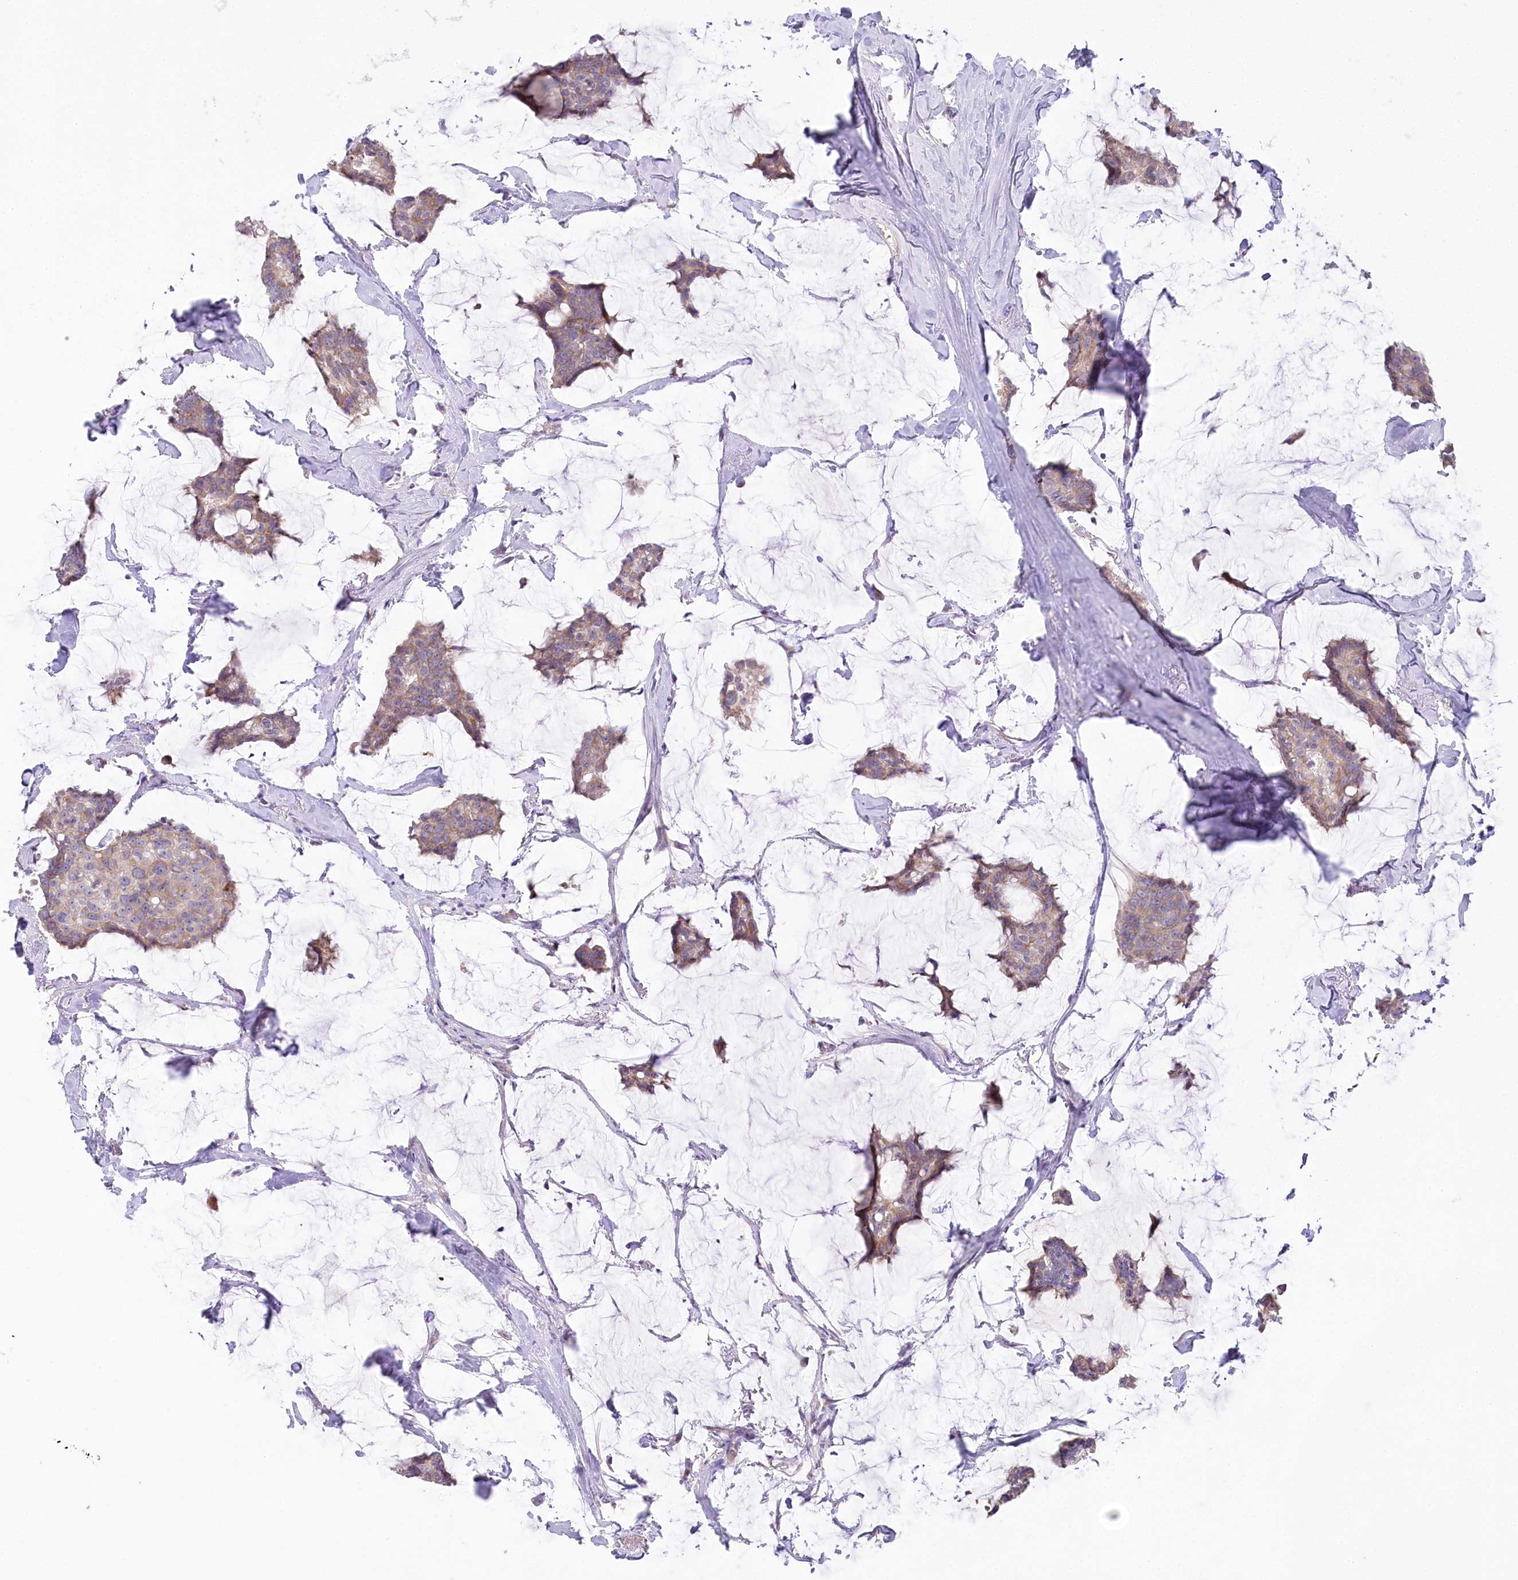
{"staining": {"intensity": "weak", "quantity": ">75%", "location": "cytoplasmic/membranous"}, "tissue": "breast cancer", "cell_type": "Tumor cells", "image_type": "cancer", "snomed": [{"axis": "morphology", "description": "Duct carcinoma"}, {"axis": "topography", "description": "Breast"}], "caption": "Breast cancer (intraductal carcinoma) stained for a protein (brown) shows weak cytoplasmic/membranous positive expression in about >75% of tumor cells.", "gene": "MYOZ1", "patient": {"sex": "female", "age": 93}}